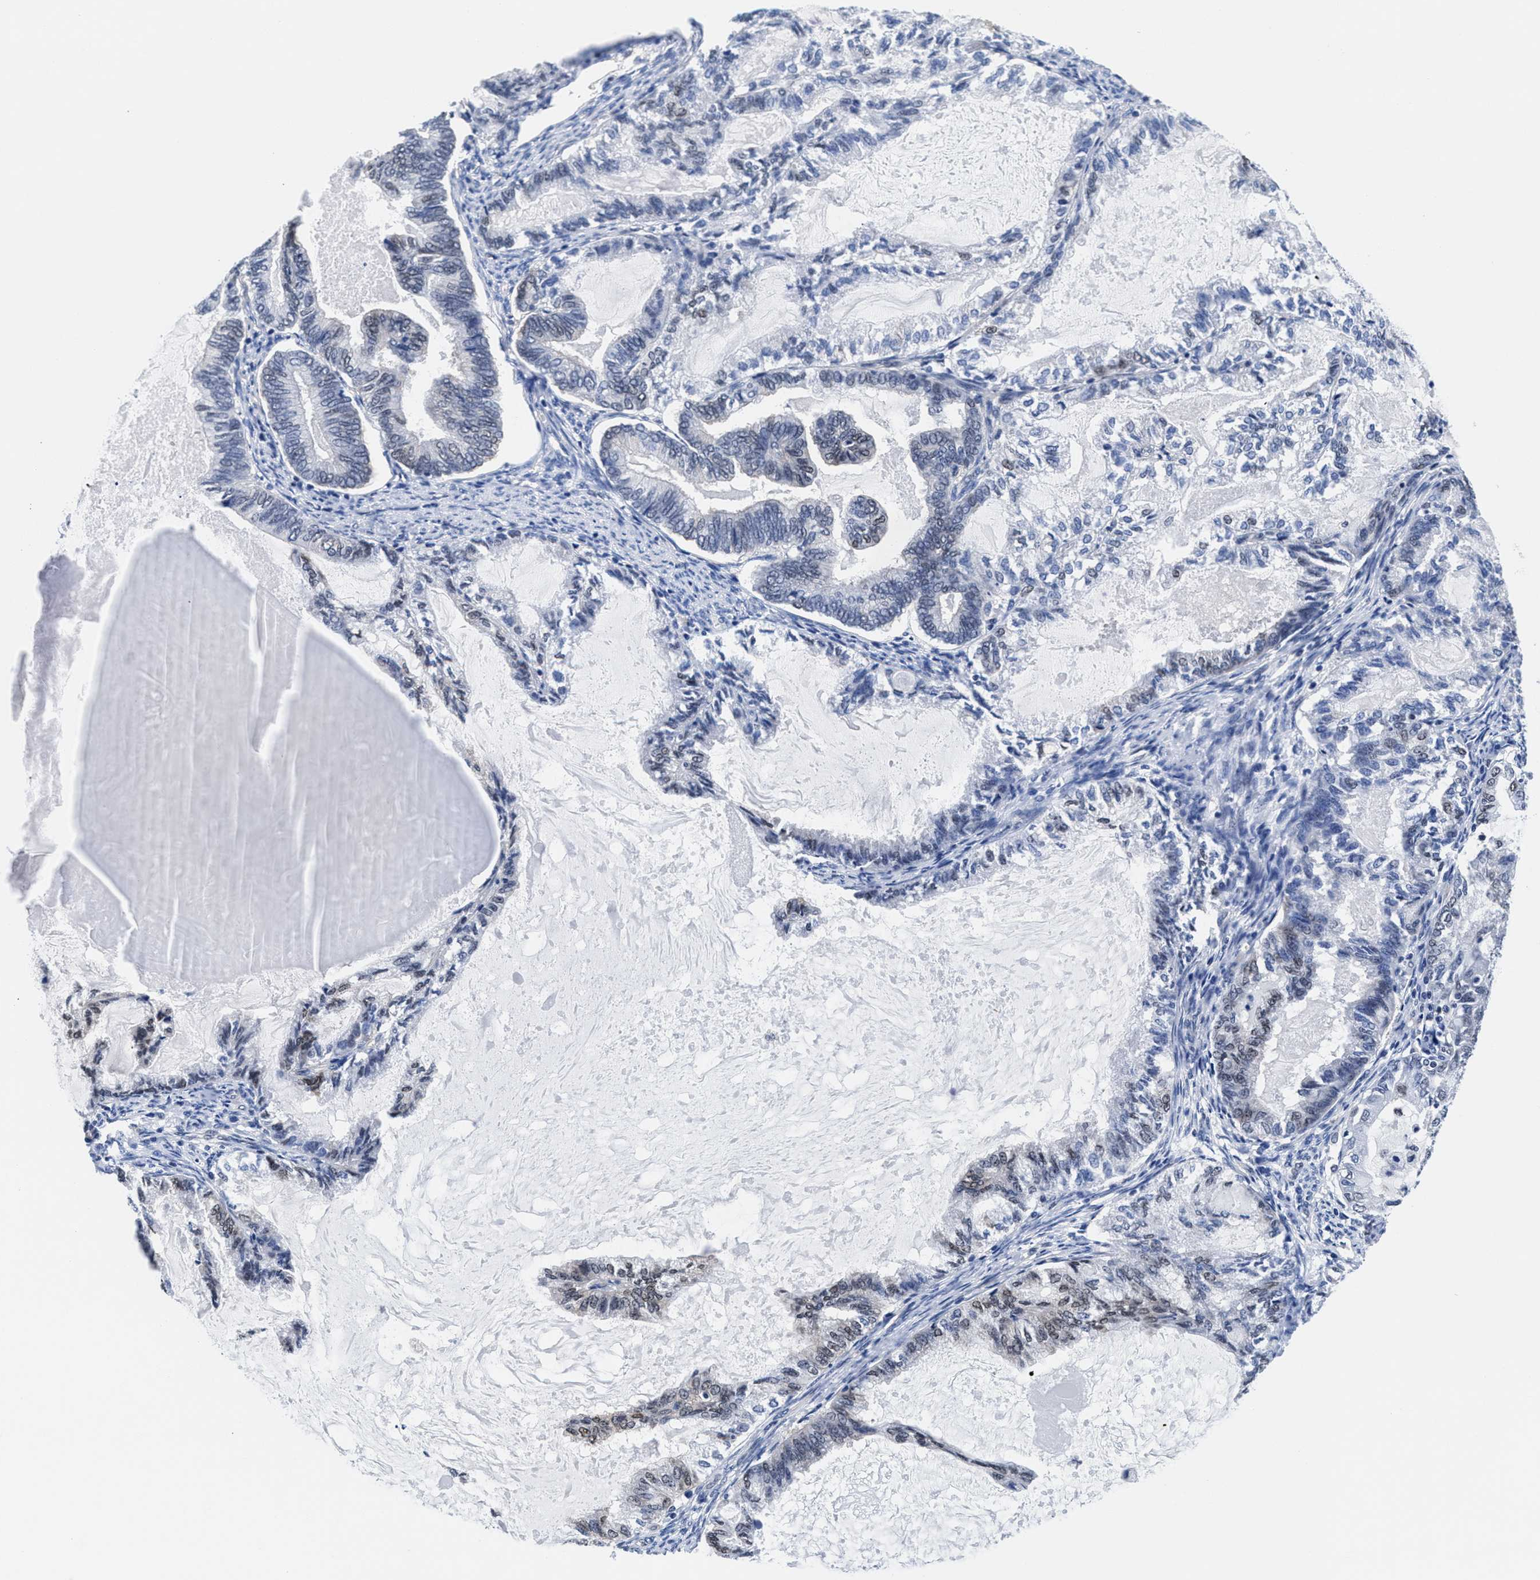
{"staining": {"intensity": "moderate", "quantity": "25%-75%", "location": "cytoplasmic/membranous,nuclear"}, "tissue": "endometrial cancer", "cell_type": "Tumor cells", "image_type": "cancer", "snomed": [{"axis": "morphology", "description": "Adenocarcinoma, NOS"}, {"axis": "topography", "description": "Endometrium"}], "caption": "An immunohistochemistry photomicrograph of tumor tissue is shown. Protein staining in brown shows moderate cytoplasmic/membranous and nuclear positivity in endometrial cancer (adenocarcinoma) within tumor cells.", "gene": "ACLY", "patient": {"sex": "female", "age": 86}}